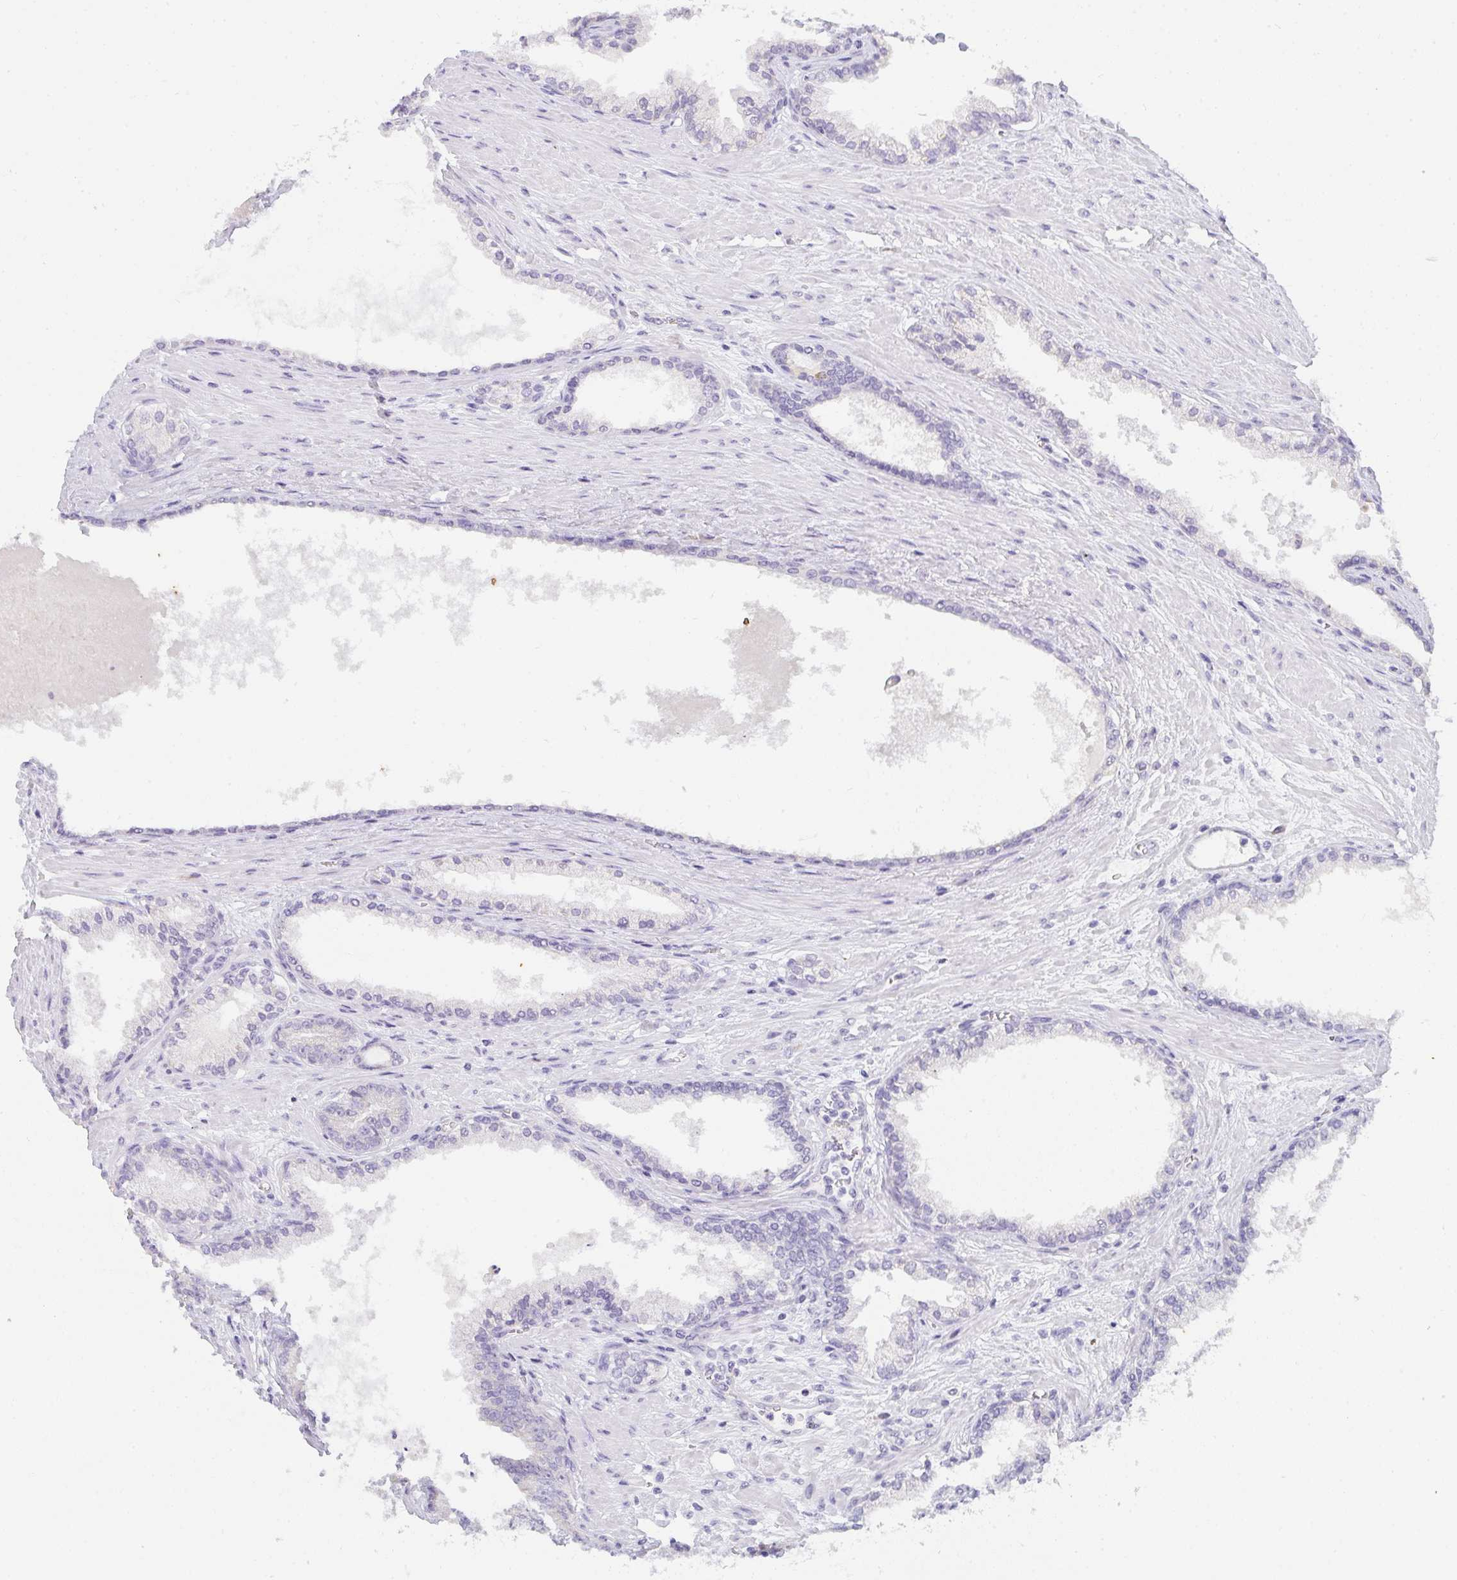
{"staining": {"intensity": "negative", "quantity": "none", "location": "none"}, "tissue": "prostate cancer", "cell_type": "Tumor cells", "image_type": "cancer", "snomed": [{"axis": "morphology", "description": "Adenocarcinoma, Low grade"}, {"axis": "topography", "description": "Prostate"}], "caption": "Protein analysis of low-grade adenocarcinoma (prostate) displays no significant expression in tumor cells. Brightfield microscopy of IHC stained with DAB (3,3'-diaminobenzidine) (brown) and hematoxylin (blue), captured at high magnification.", "gene": "COX7B", "patient": {"sex": "male", "age": 61}}